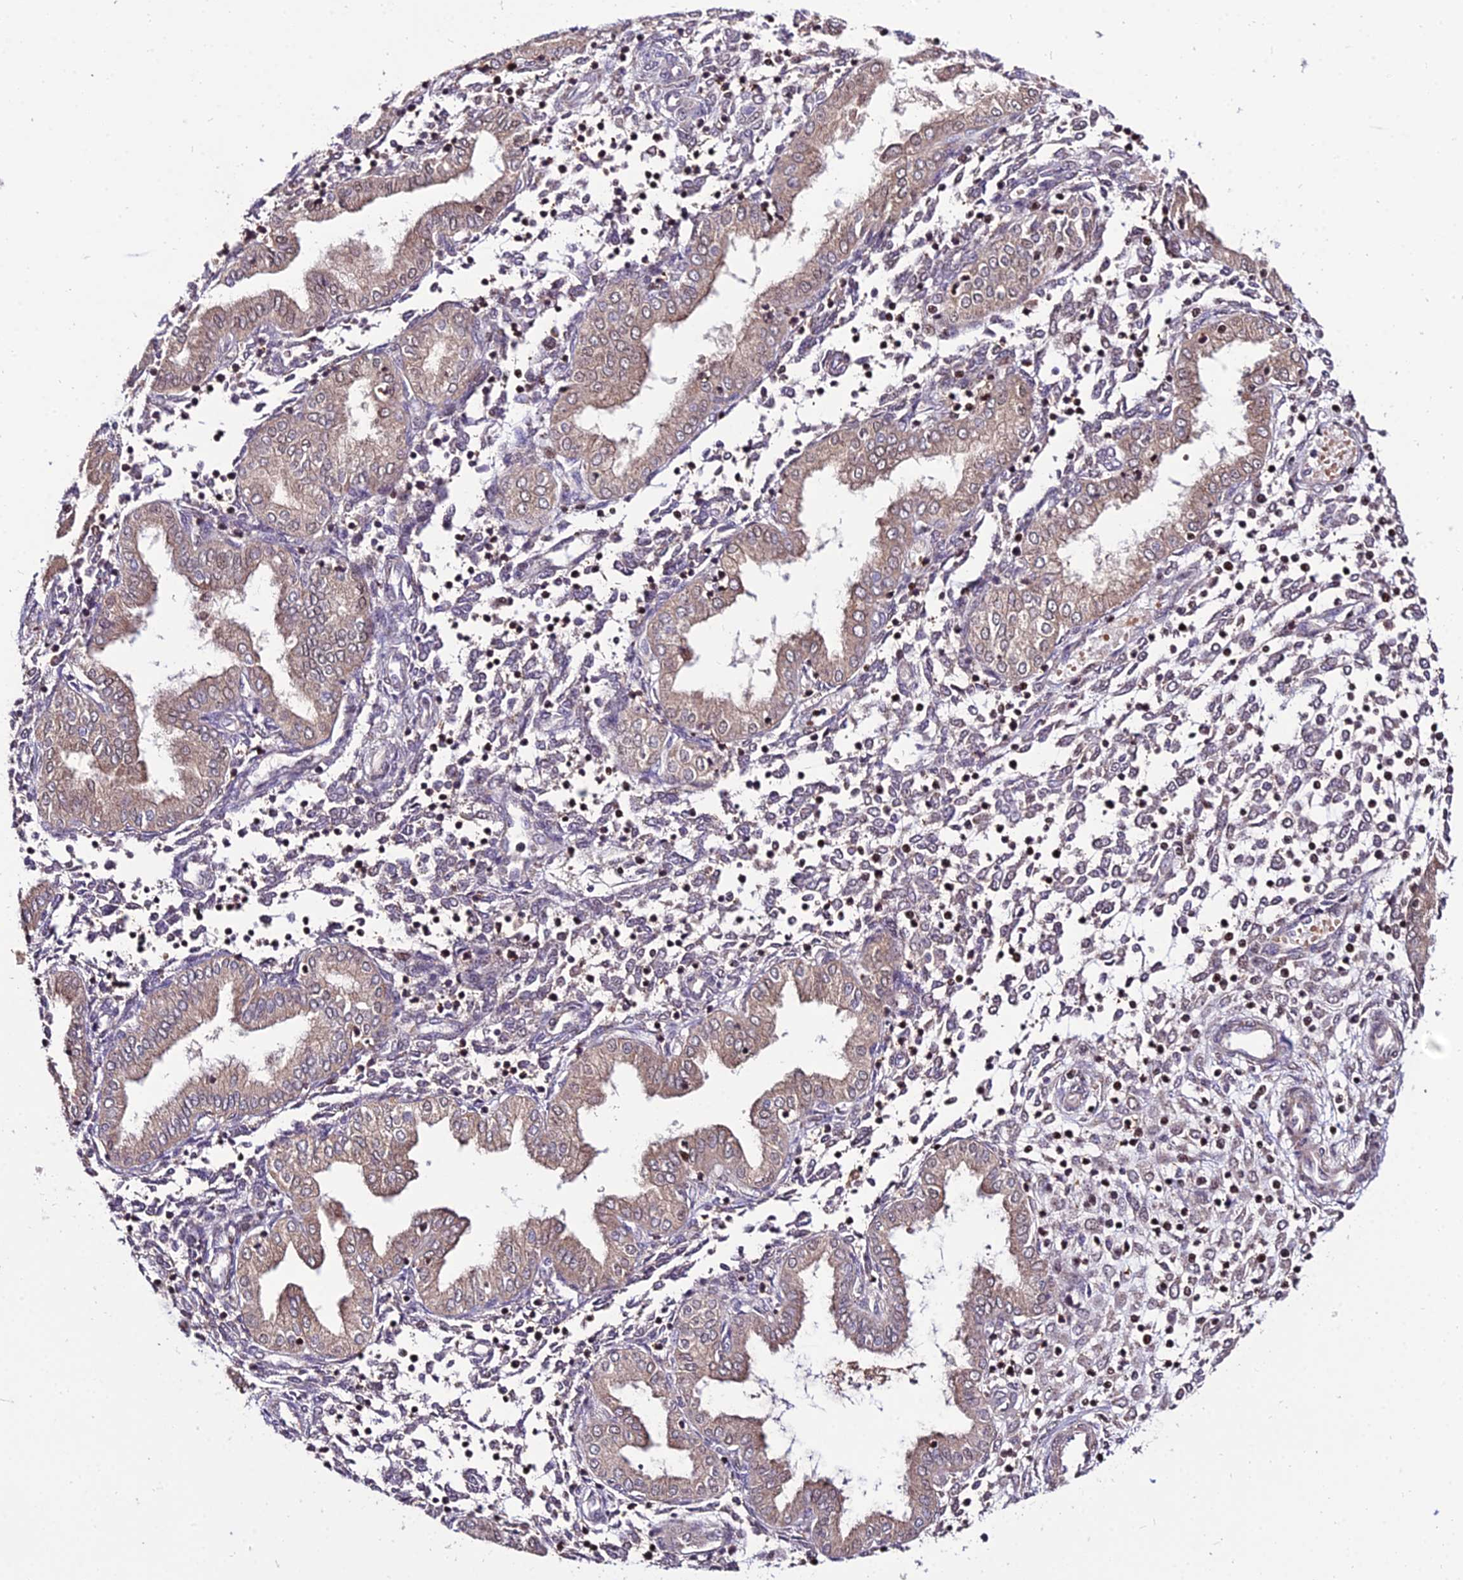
{"staining": {"intensity": "negative", "quantity": "none", "location": "none"}, "tissue": "endometrium", "cell_type": "Cells in endometrial stroma", "image_type": "normal", "snomed": [{"axis": "morphology", "description": "Normal tissue, NOS"}, {"axis": "topography", "description": "Endometrium"}], "caption": "An immunohistochemistry histopathology image of benign endometrium is shown. There is no staining in cells in endometrial stroma of endometrium.", "gene": "CIB3", "patient": {"sex": "female", "age": 53}}